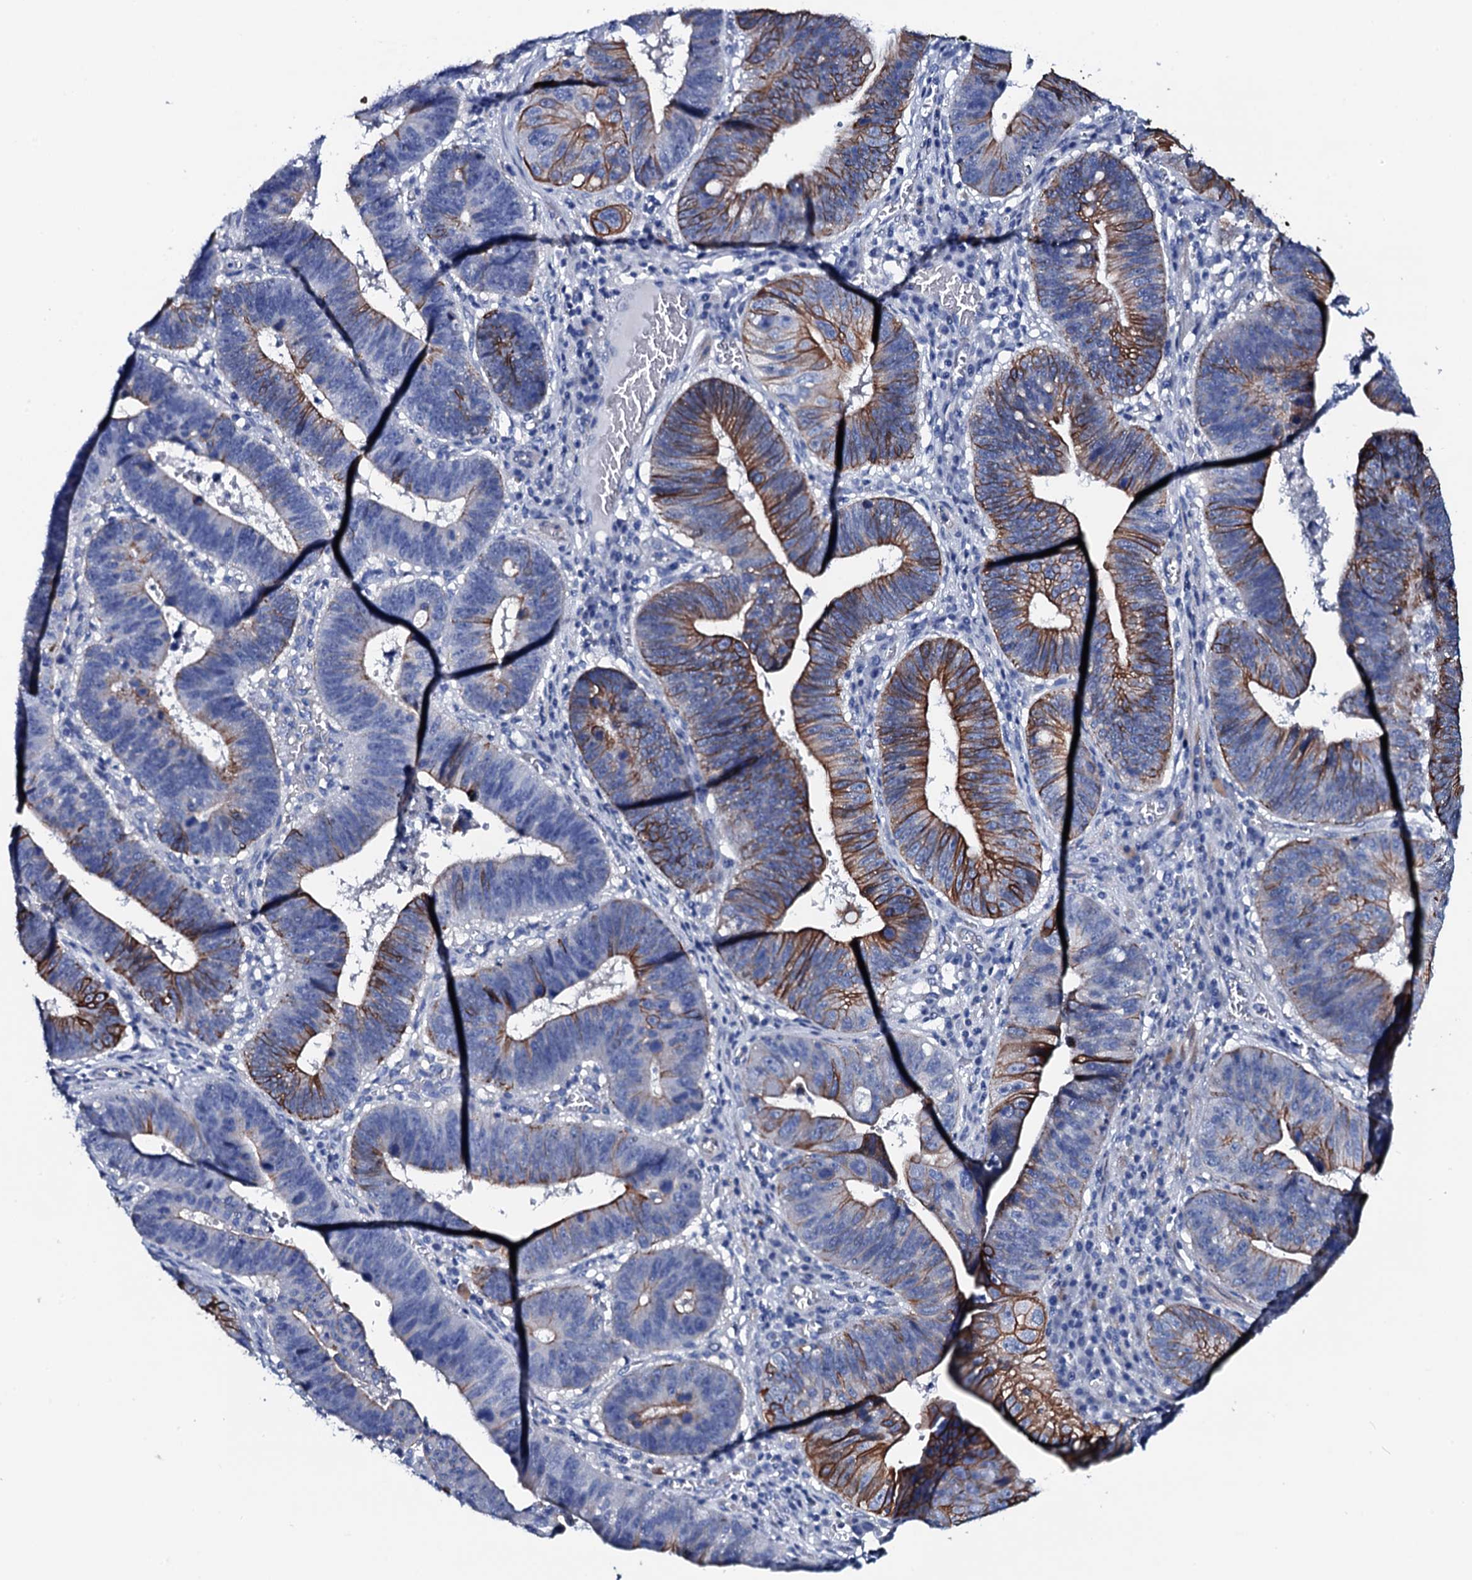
{"staining": {"intensity": "strong", "quantity": "<25%", "location": "cytoplasmic/membranous"}, "tissue": "stomach cancer", "cell_type": "Tumor cells", "image_type": "cancer", "snomed": [{"axis": "morphology", "description": "Adenocarcinoma, NOS"}, {"axis": "topography", "description": "Stomach"}], "caption": "Stomach adenocarcinoma tissue displays strong cytoplasmic/membranous staining in approximately <25% of tumor cells", "gene": "GYS2", "patient": {"sex": "male", "age": 59}}